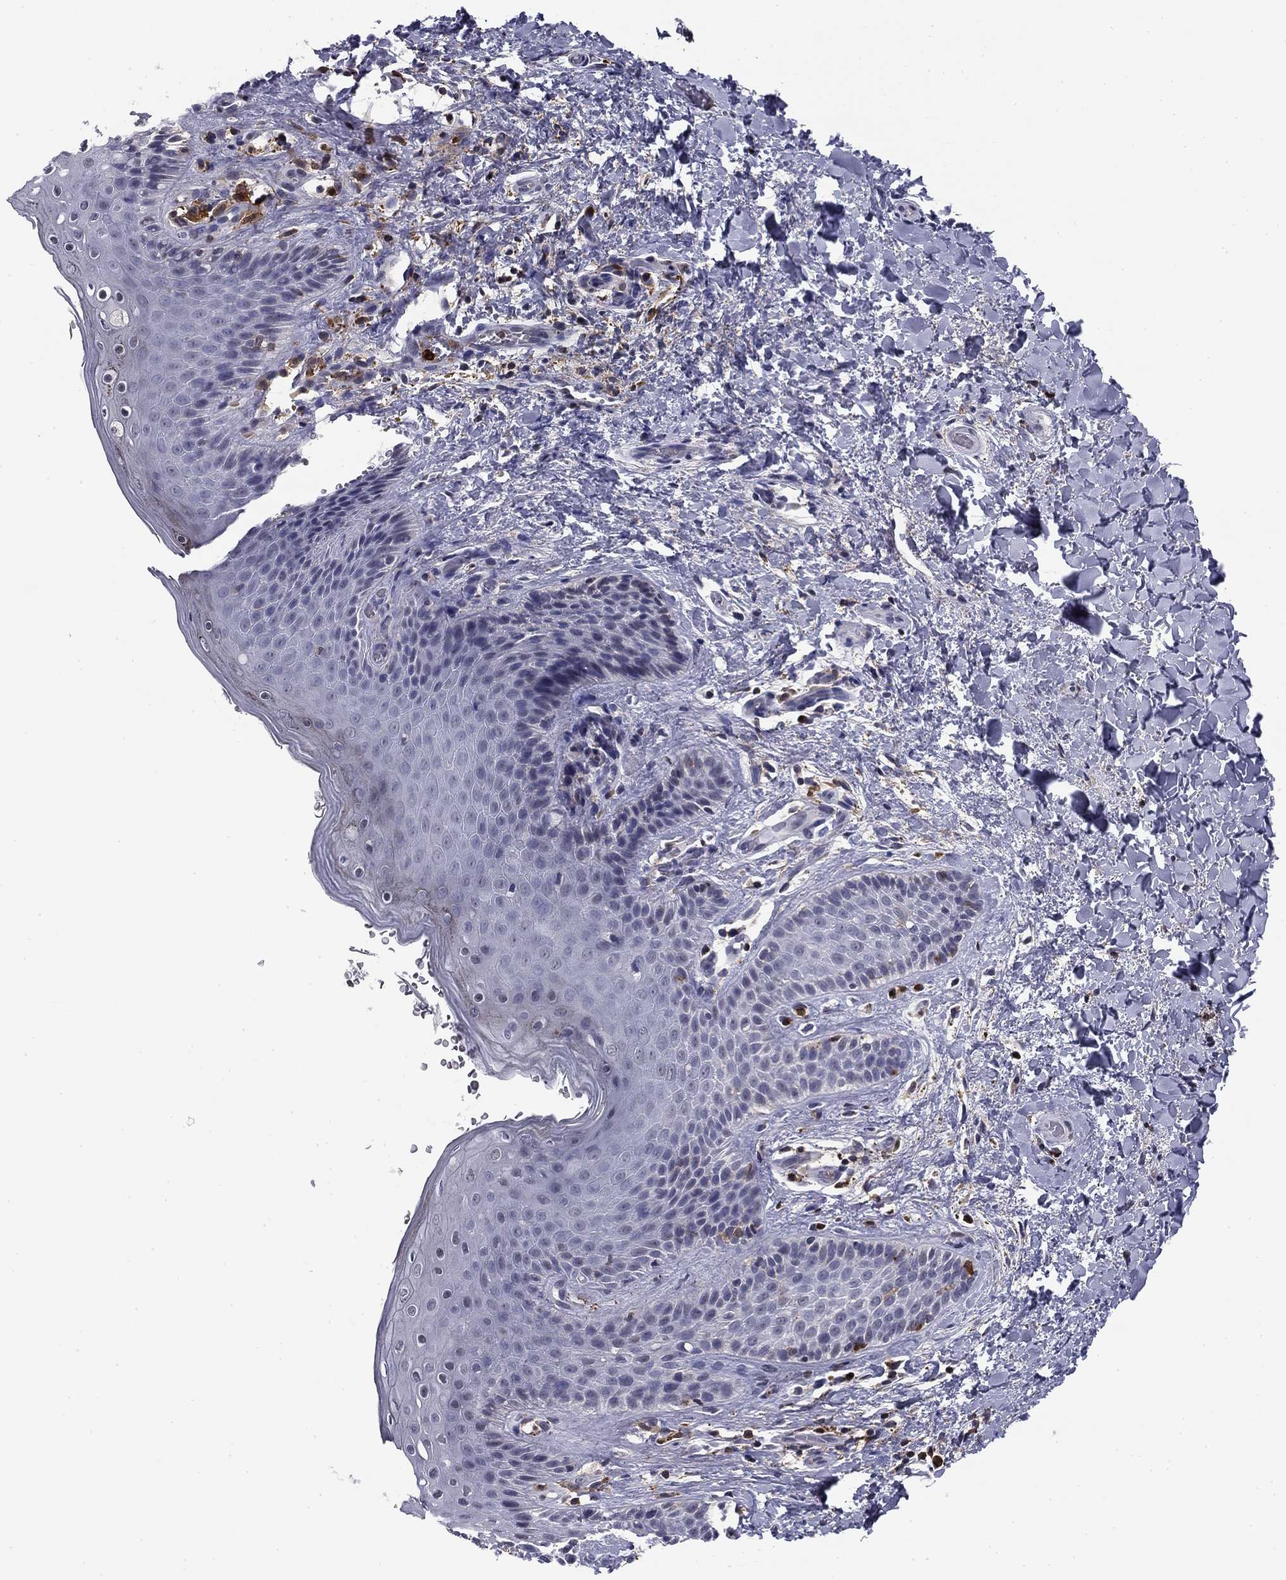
{"staining": {"intensity": "negative", "quantity": "none", "location": "none"}, "tissue": "skin", "cell_type": "Epidermal cells", "image_type": "normal", "snomed": [{"axis": "morphology", "description": "Normal tissue, NOS"}, {"axis": "topography", "description": "Anal"}], "caption": "Image shows no protein staining in epidermal cells of normal skin. (DAB (3,3'-diaminobenzidine) immunohistochemistry visualized using brightfield microscopy, high magnification).", "gene": "PLCB2", "patient": {"sex": "male", "age": 36}}